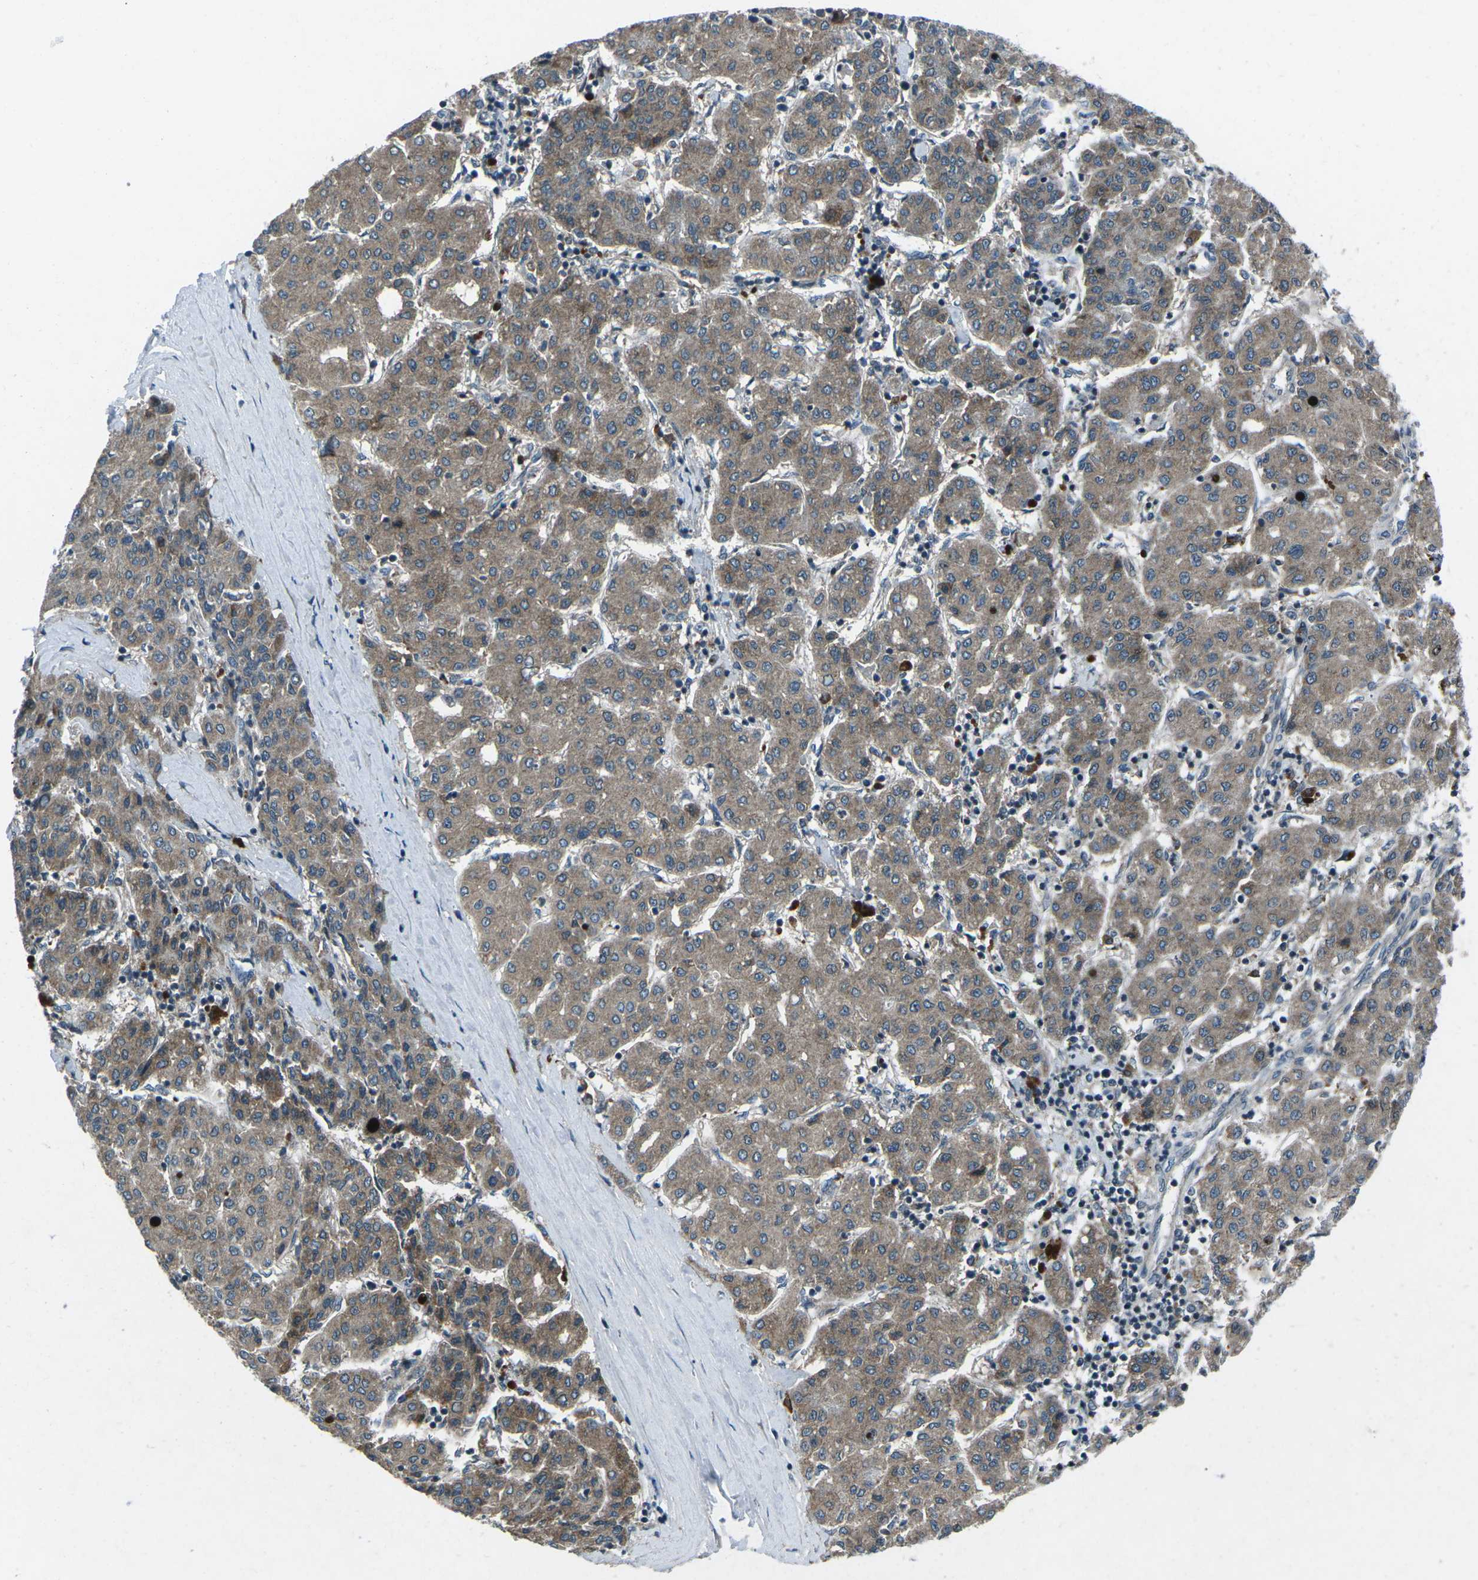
{"staining": {"intensity": "moderate", "quantity": ">75%", "location": "cytoplasmic/membranous"}, "tissue": "liver cancer", "cell_type": "Tumor cells", "image_type": "cancer", "snomed": [{"axis": "morphology", "description": "Carcinoma, Hepatocellular, NOS"}, {"axis": "topography", "description": "Liver"}], "caption": "The histopathology image reveals immunohistochemical staining of liver cancer (hepatocellular carcinoma). There is moderate cytoplasmic/membranous staining is present in approximately >75% of tumor cells. Immunohistochemistry stains the protein in brown and the nuclei are stained blue.", "gene": "CDK16", "patient": {"sex": "male", "age": 65}}